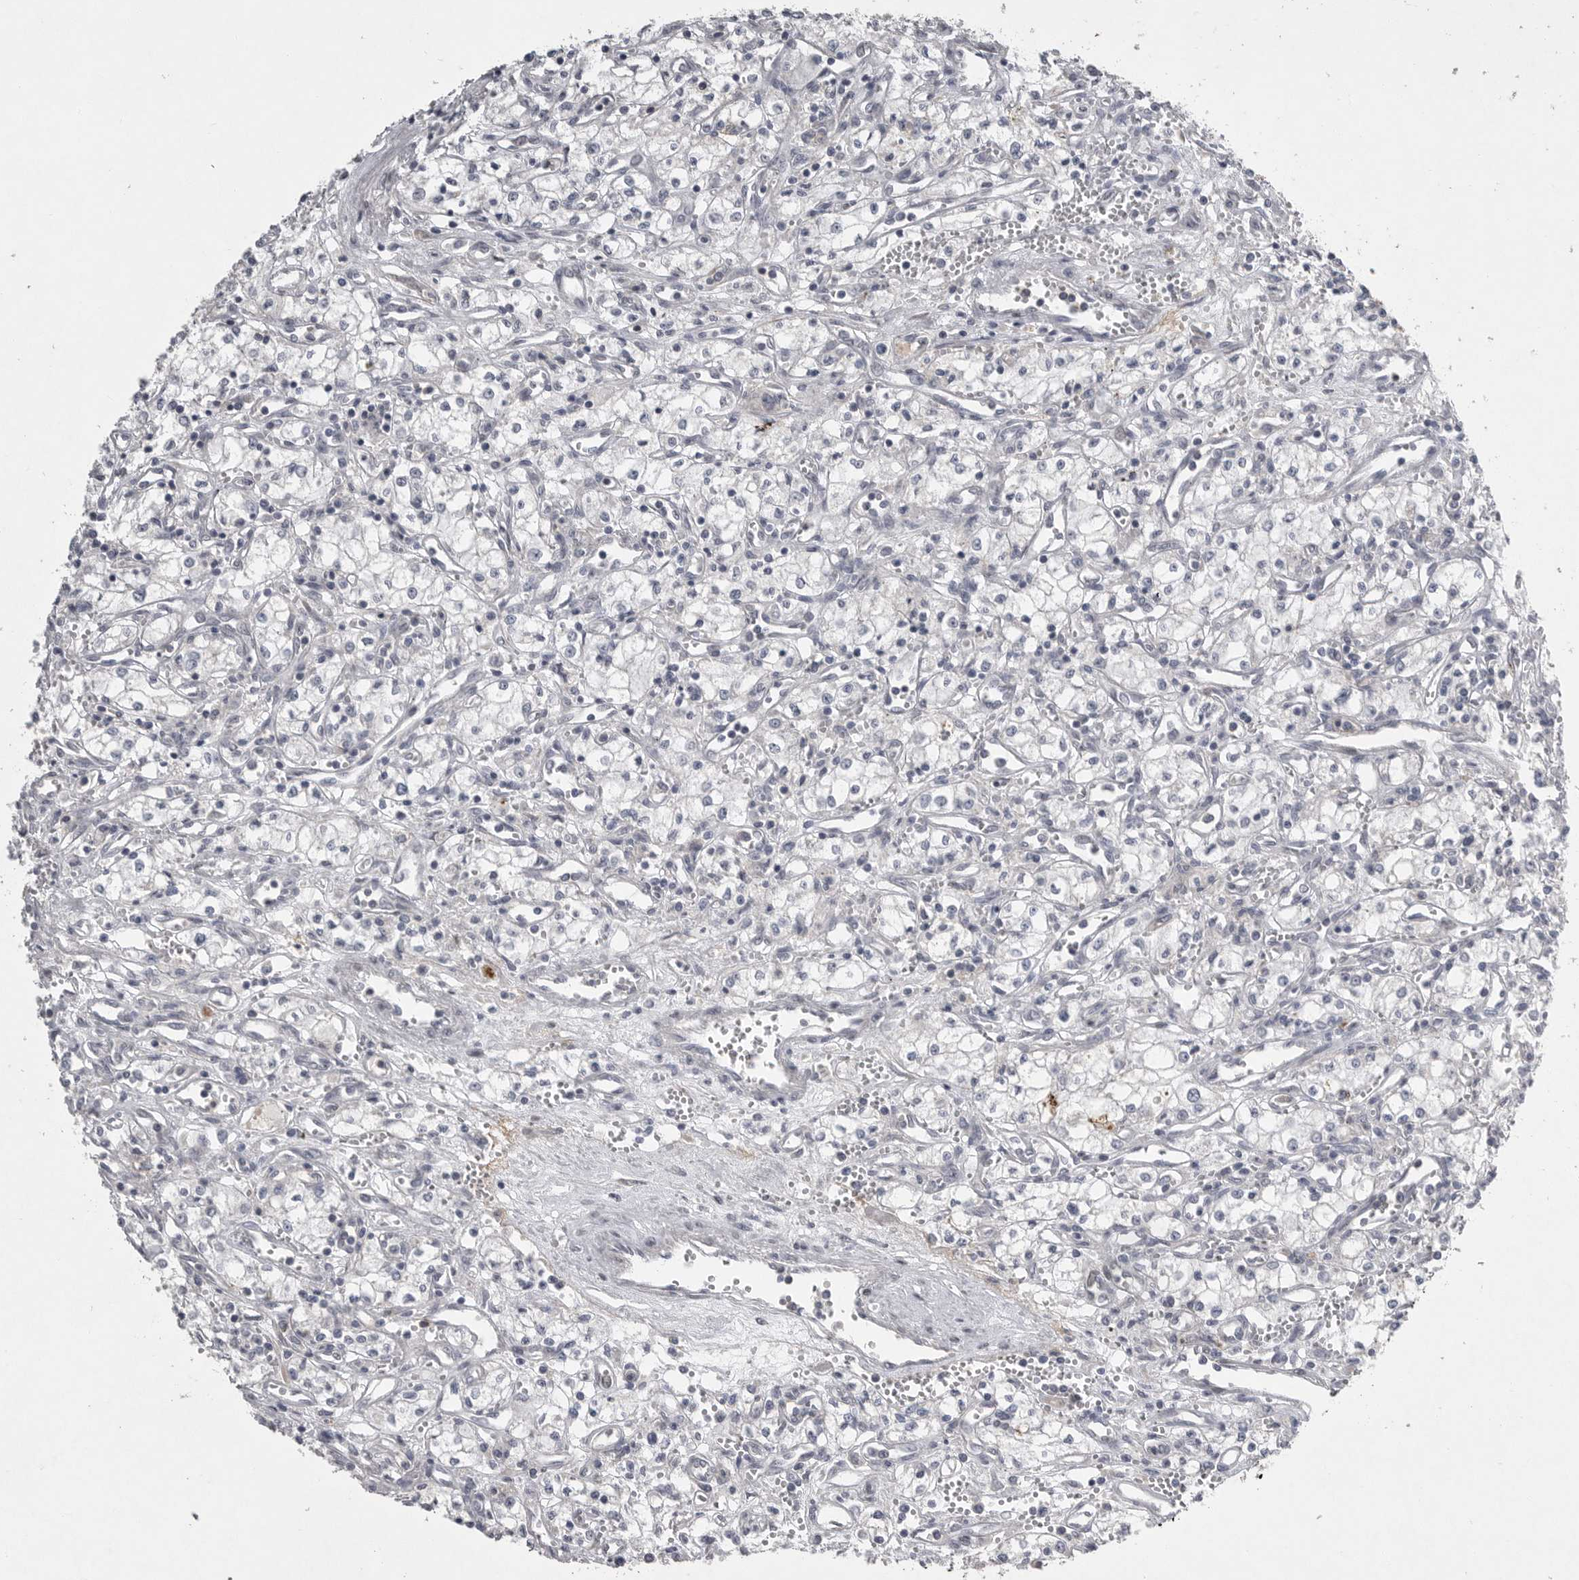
{"staining": {"intensity": "negative", "quantity": "none", "location": "none"}, "tissue": "renal cancer", "cell_type": "Tumor cells", "image_type": "cancer", "snomed": [{"axis": "morphology", "description": "Adenocarcinoma, NOS"}, {"axis": "topography", "description": "Kidney"}], "caption": "The image exhibits no staining of tumor cells in renal cancer (adenocarcinoma). (DAB (3,3'-diaminobenzidine) immunohistochemistry (IHC) visualized using brightfield microscopy, high magnification).", "gene": "CRP", "patient": {"sex": "male", "age": 59}}